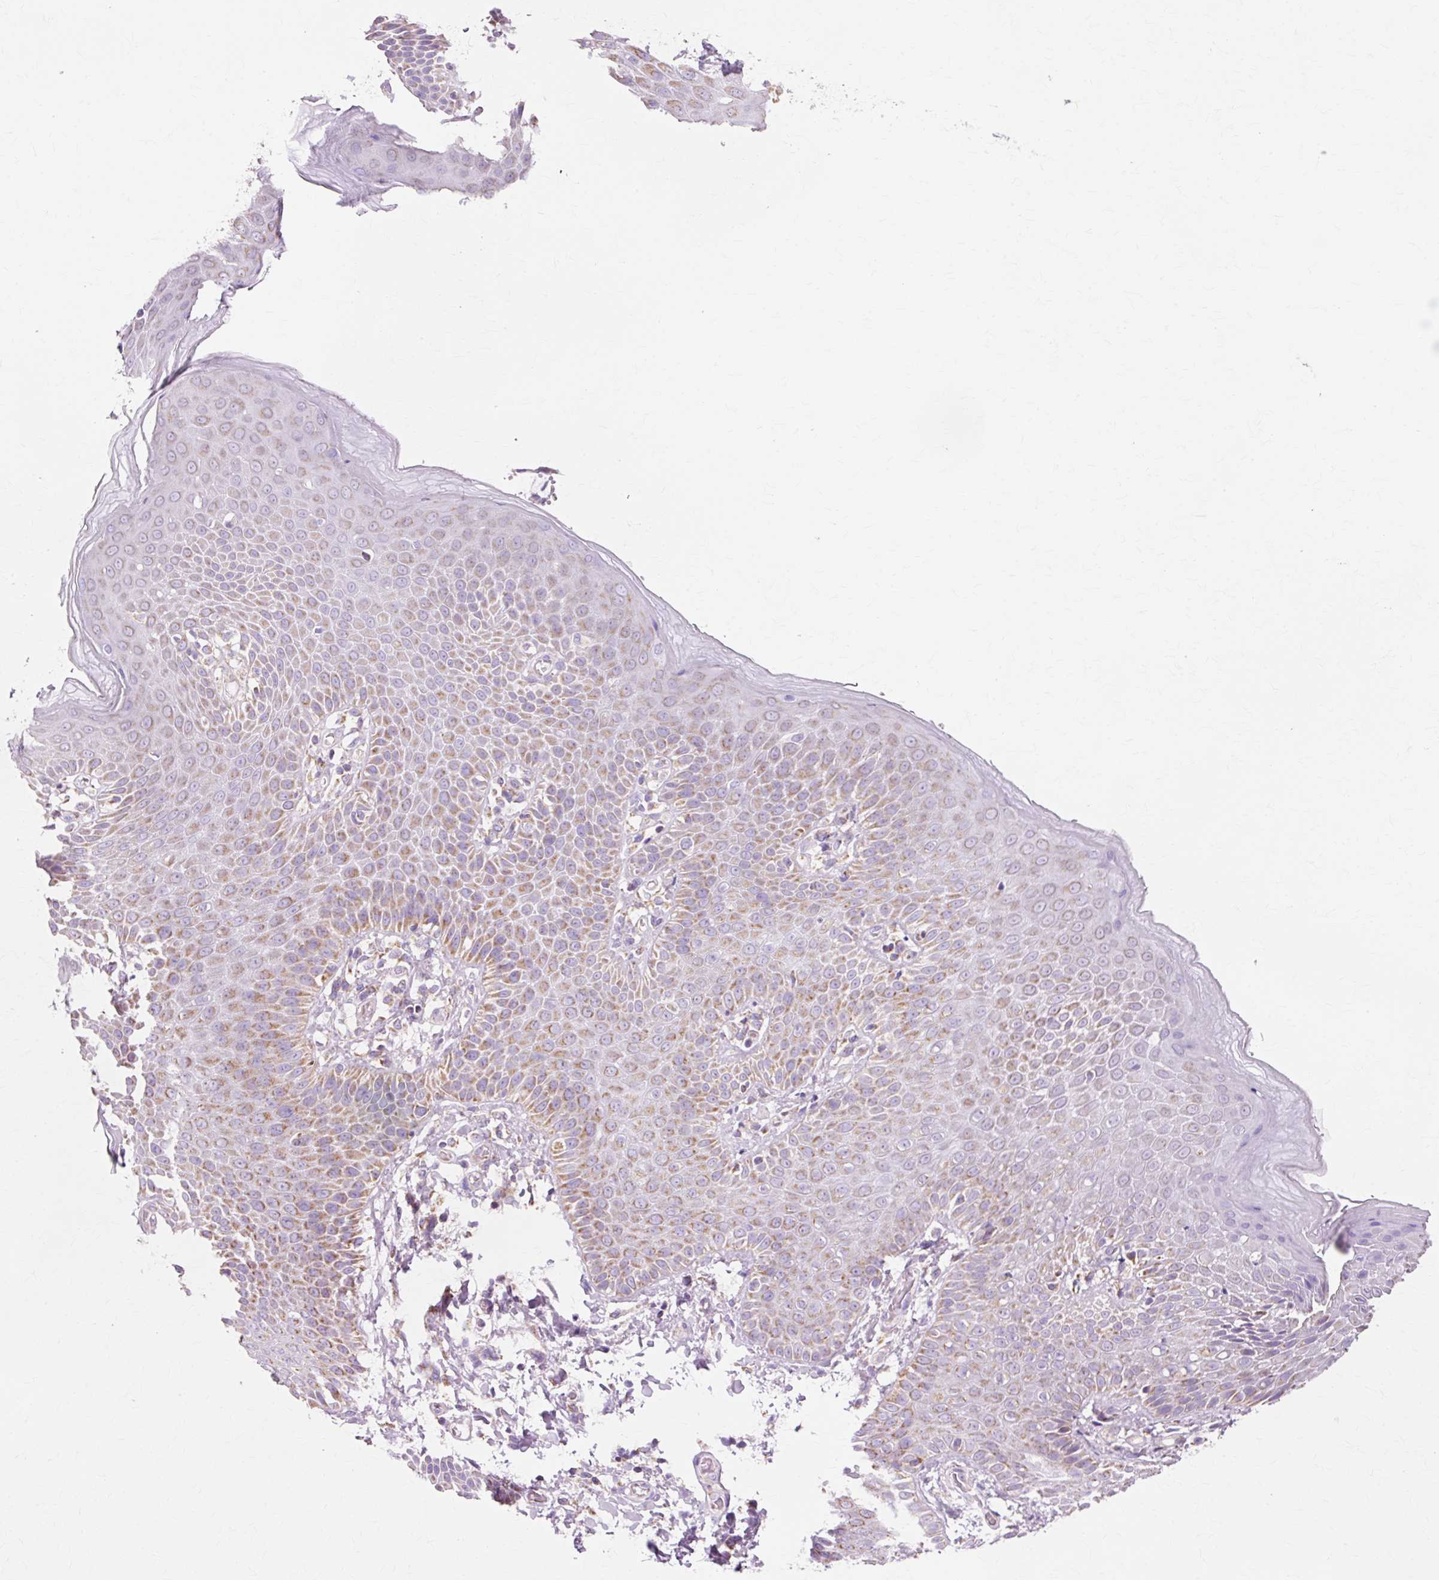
{"staining": {"intensity": "moderate", "quantity": ">75%", "location": "cytoplasmic/membranous"}, "tissue": "skin", "cell_type": "Epidermal cells", "image_type": "normal", "snomed": [{"axis": "morphology", "description": "Normal tissue, NOS"}, {"axis": "topography", "description": "Peripheral nerve tissue"}], "caption": "Immunohistochemistry (IHC) photomicrograph of unremarkable skin stained for a protein (brown), which displays medium levels of moderate cytoplasmic/membranous staining in approximately >75% of epidermal cells.", "gene": "ATP5PO", "patient": {"sex": "male", "age": 51}}